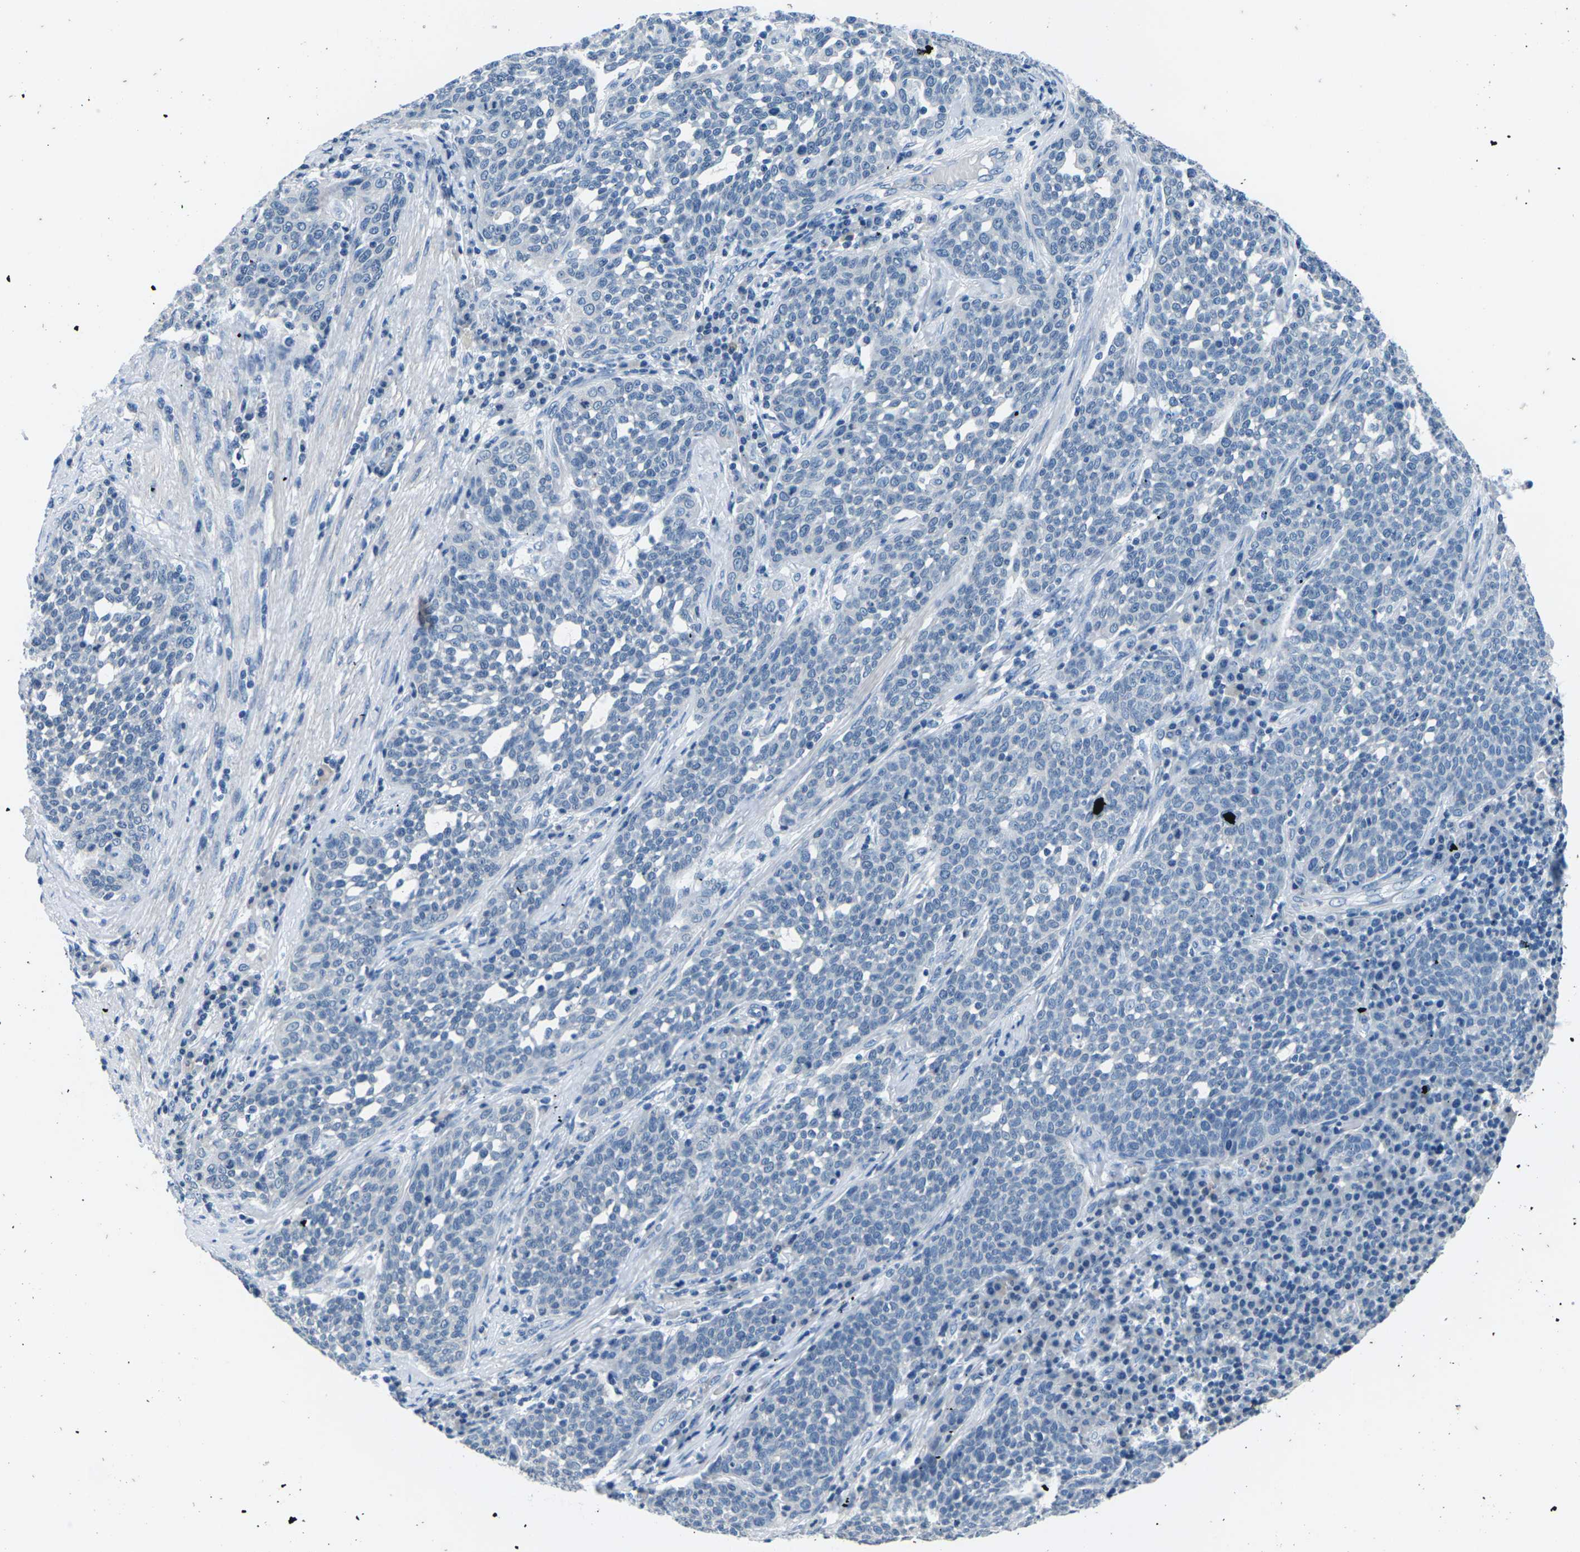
{"staining": {"intensity": "negative", "quantity": "none", "location": "none"}, "tissue": "cervical cancer", "cell_type": "Tumor cells", "image_type": "cancer", "snomed": [{"axis": "morphology", "description": "Squamous cell carcinoma, NOS"}, {"axis": "topography", "description": "Cervix"}], "caption": "IHC of cervical squamous cell carcinoma demonstrates no positivity in tumor cells.", "gene": "UMOD", "patient": {"sex": "female", "age": 34}}